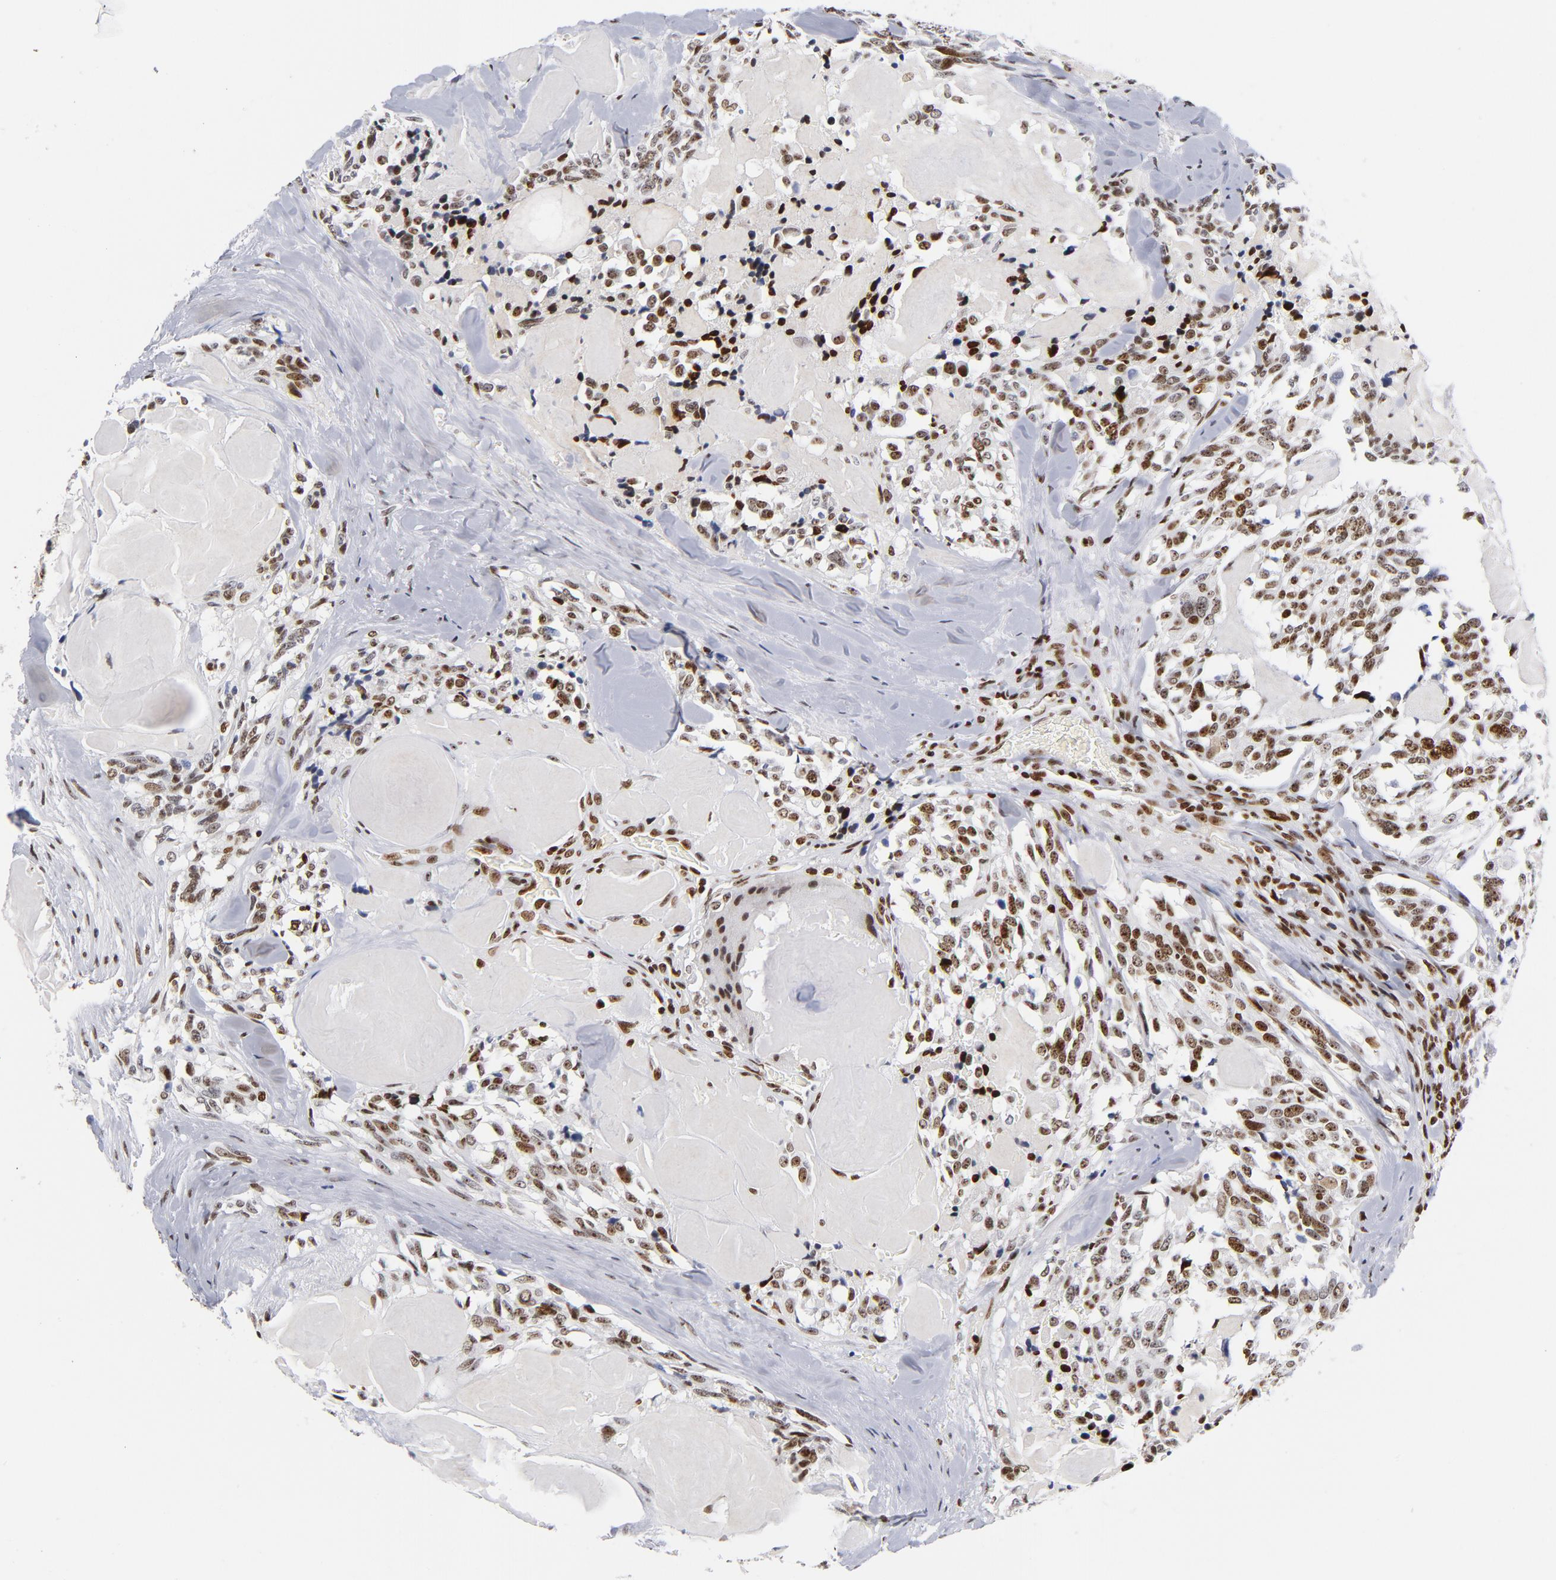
{"staining": {"intensity": "moderate", "quantity": ">75%", "location": "nuclear"}, "tissue": "thyroid cancer", "cell_type": "Tumor cells", "image_type": "cancer", "snomed": [{"axis": "morphology", "description": "Carcinoma, NOS"}, {"axis": "morphology", "description": "Carcinoid, malignant, NOS"}, {"axis": "topography", "description": "Thyroid gland"}], "caption": "A brown stain highlights moderate nuclear expression of a protein in thyroid cancer tumor cells.", "gene": "TOP2B", "patient": {"sex": "male", "age": 33}}